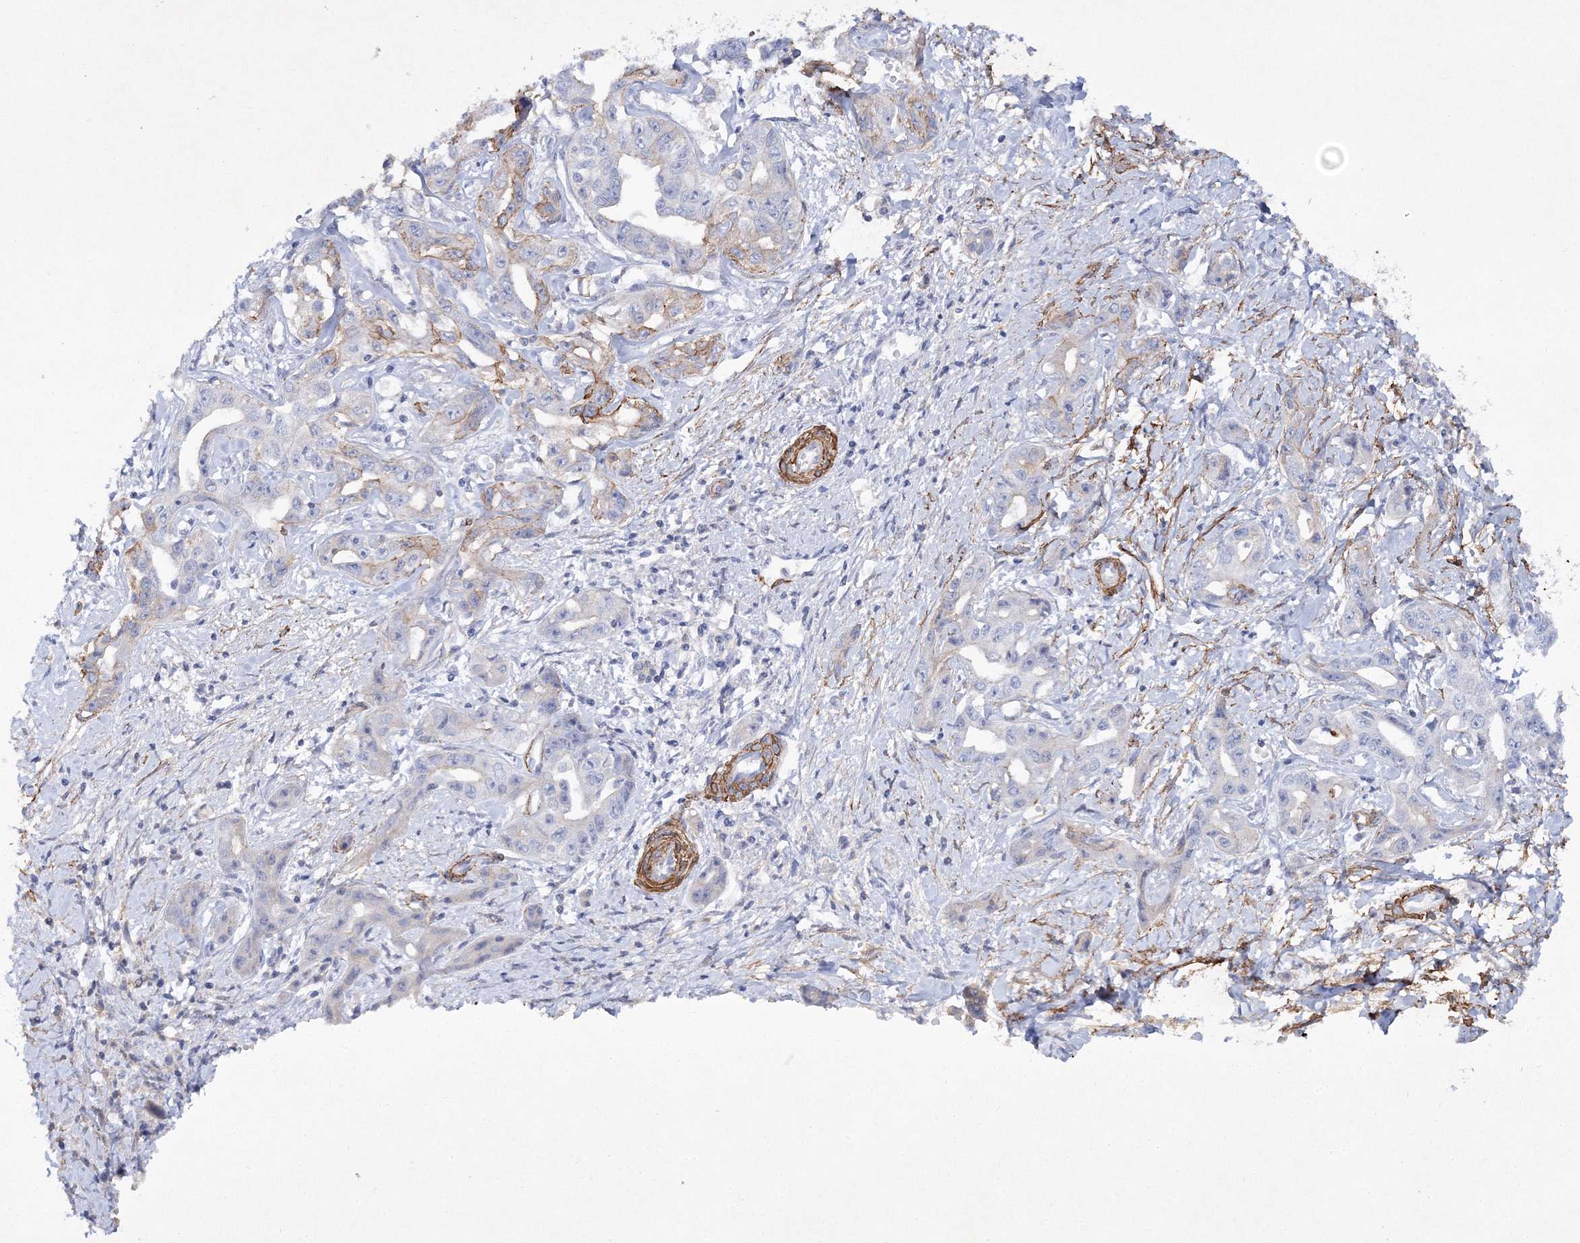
{"staining": {"intensity": "weak", "quantity": "<25%", "location": "cytoplasmic/membranous"}, "tissue": "liver cancer", "cell_type": "Tumor cells", "image_type": "cancer", "snomed": [{"axis": "morphology", "description": "Cholangiocarcinoma"}, {"axis": "topography", "description": "Liver"}], "caption": "Human liver cancer stained for a protein using IHC demonstrates no positivity in tumor cells.", "gene": "RTN2", "patient": {"sex": "male", "age": 59}}